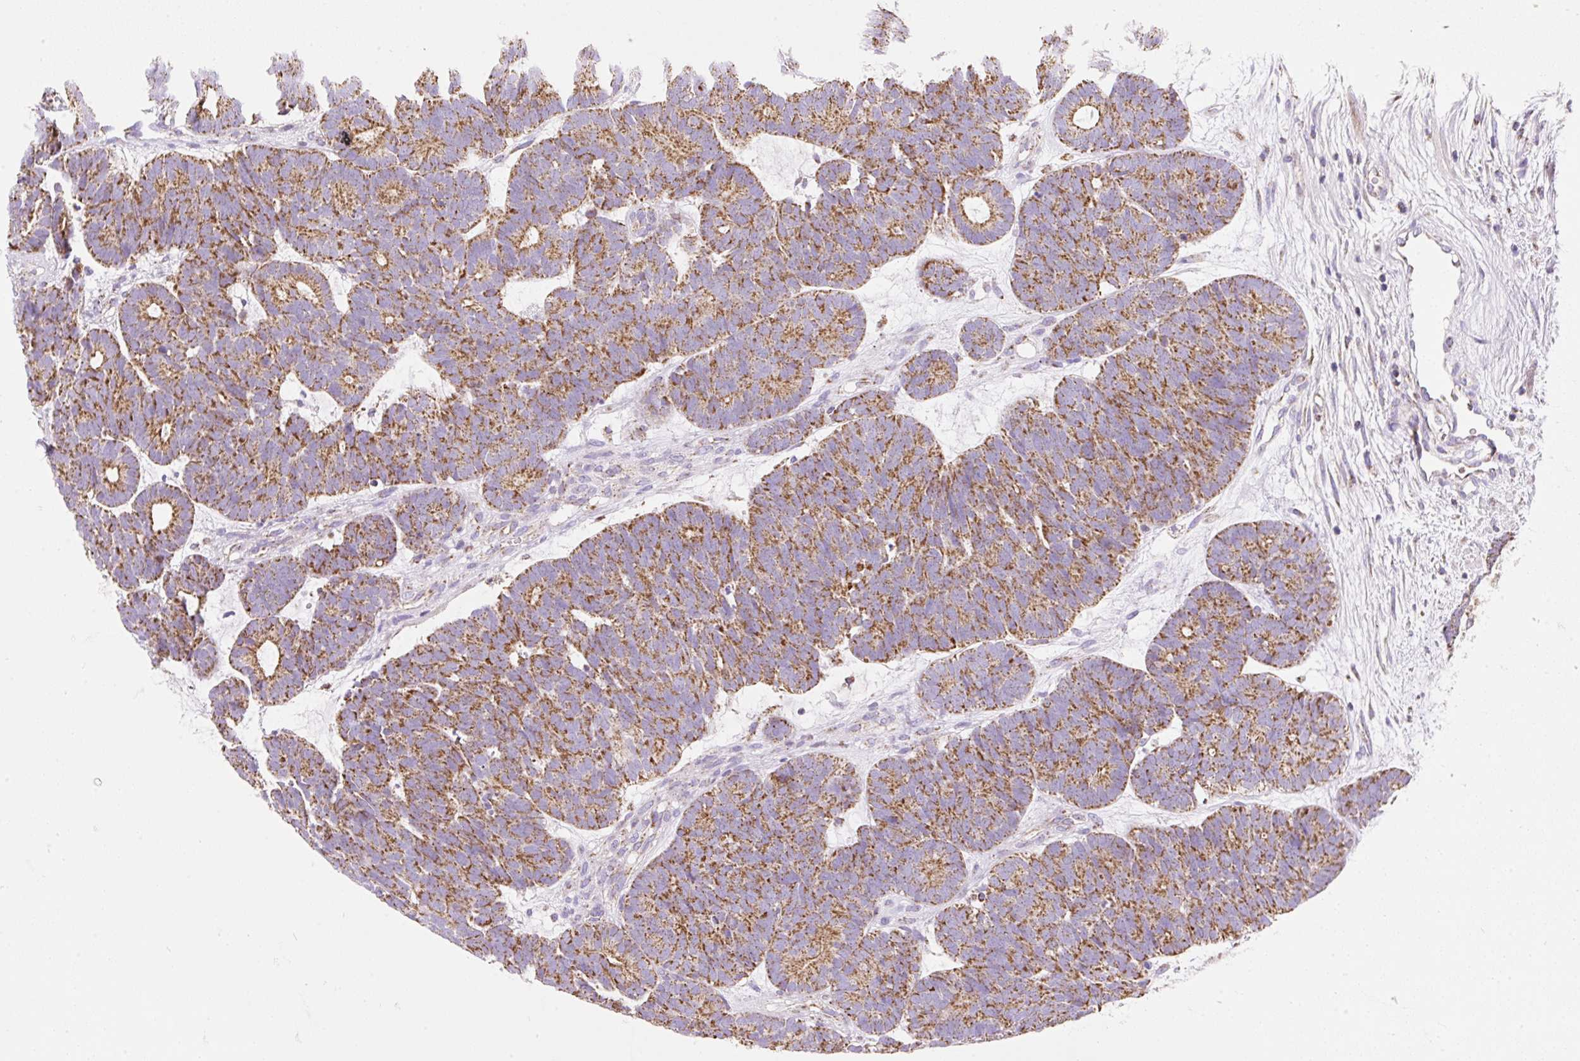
{"staining": {"intensity": "moderate", "quantity": ">75%", "location": "cytoplasmic/membranous"}, "tissue": "head and neck cancer", "cell_type": "Tumor cells", "image_type": "cancer", "snomed": [{"axis": "morphology", "description": "Adenocarcinoma, NOS"}, {"axis": "topography", "description": "Head-Neck"}], "caption": "The histopathology image displays immunohistochemical staining of adenocarcinoma (head and neck). There is moderate cytoplasmic/membranous expression is appreciated in about >75% of tumor cells.", "gene": "DAAM2", "patient": {"sex": "female", "age": 81}}